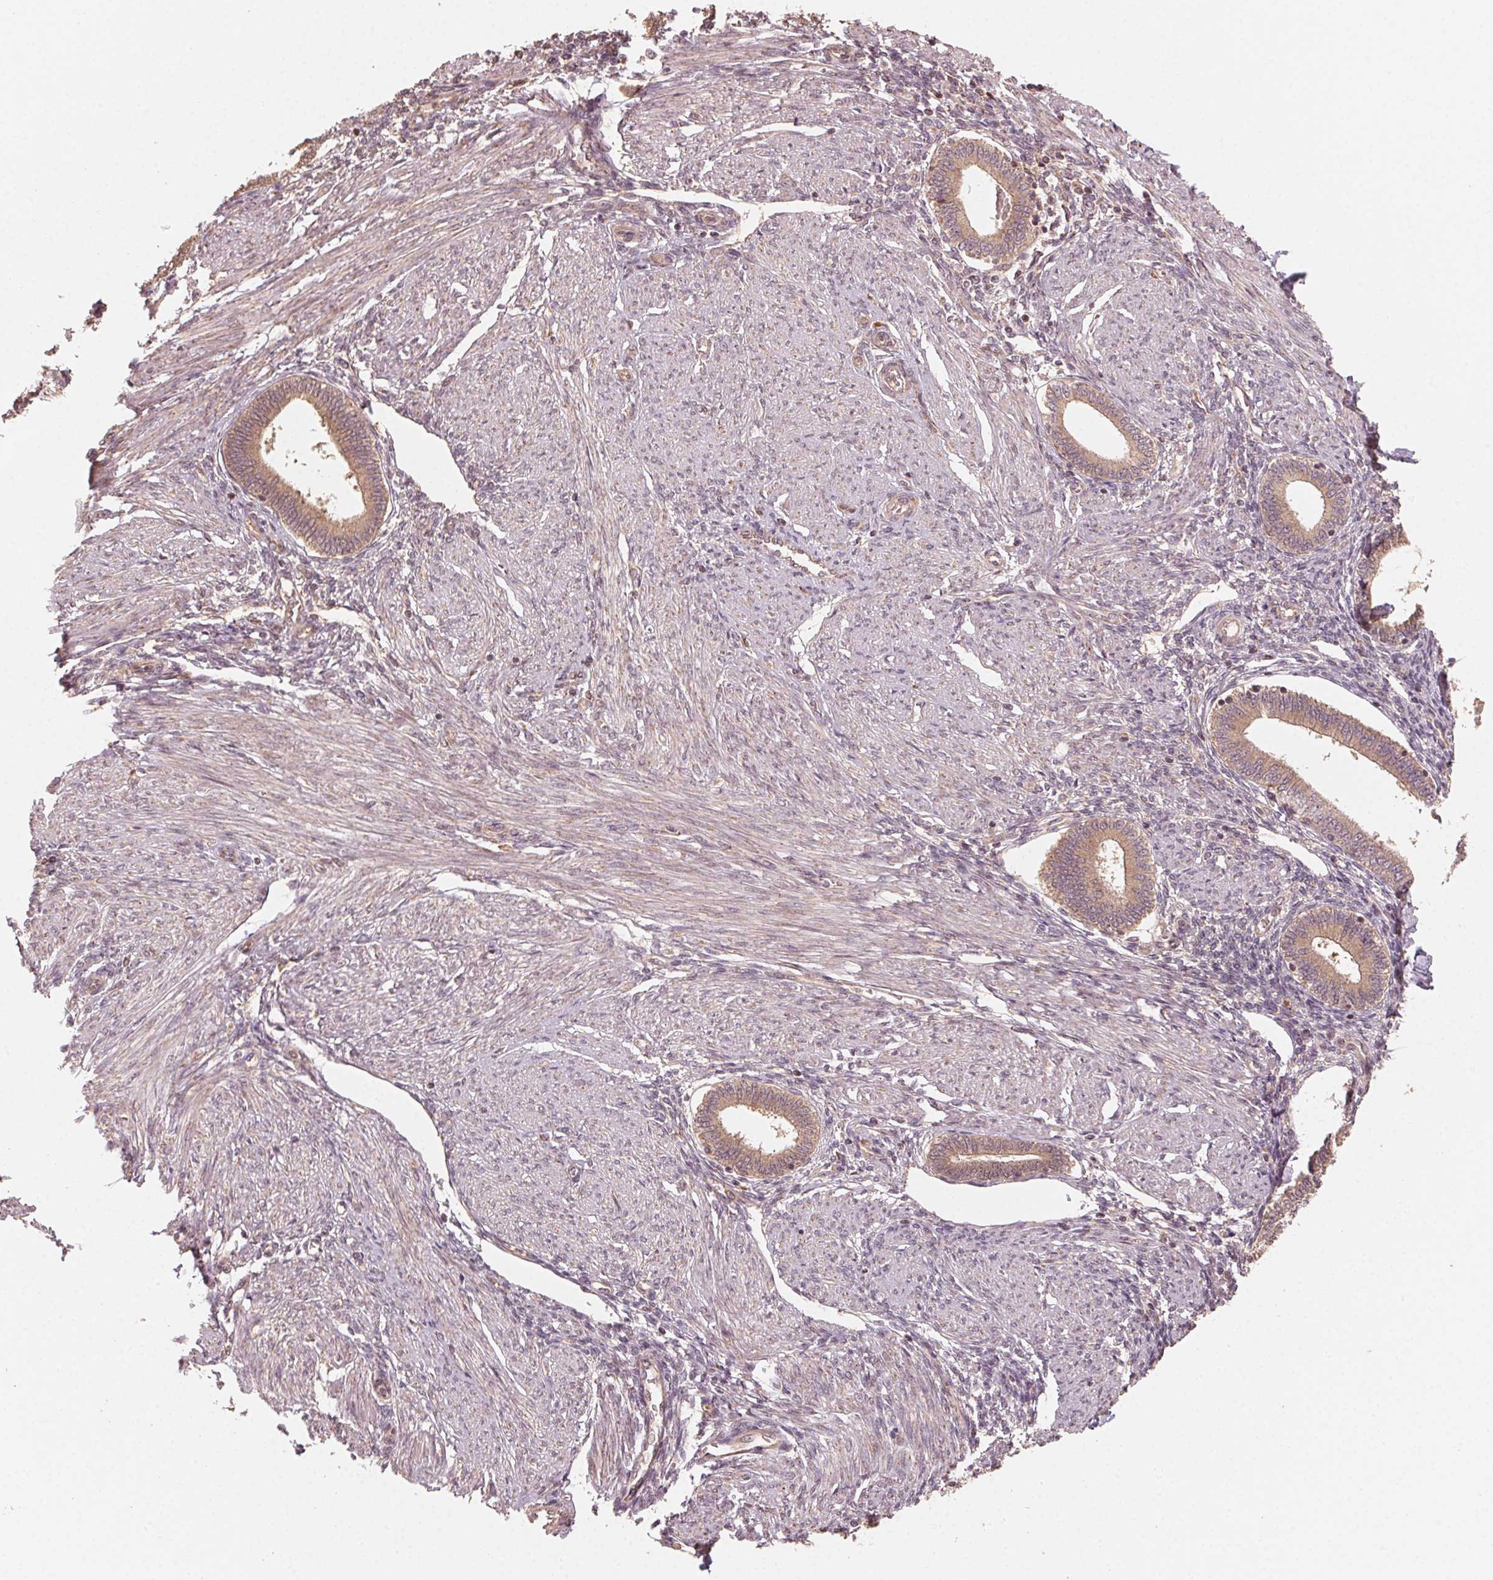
{"staining": {"intensity": "negative", "quantity": "none", "location": "none"}, "tissue": "endometrium", "cell_type": "Cells in endometrial stroma", "image_type": "normal", "snomed": [{"axis": "morphology", "description": "Normal tissue, NOS"}, {"axis": "topography", "description": "Endometrium"}], "caption": "Immunohistochemistry (IHC) micrograph of benign human endometrium stained for a protein (brown), which shows no positivity in cells in endometrial stroma. The staining is performed using DAB (3,3'-diaminobenzidine) brown chromogen with nuclei counter-stained in using hematoxylin.", "gene": "WBP2", "patient": {"sex": "female", "age": 42}}